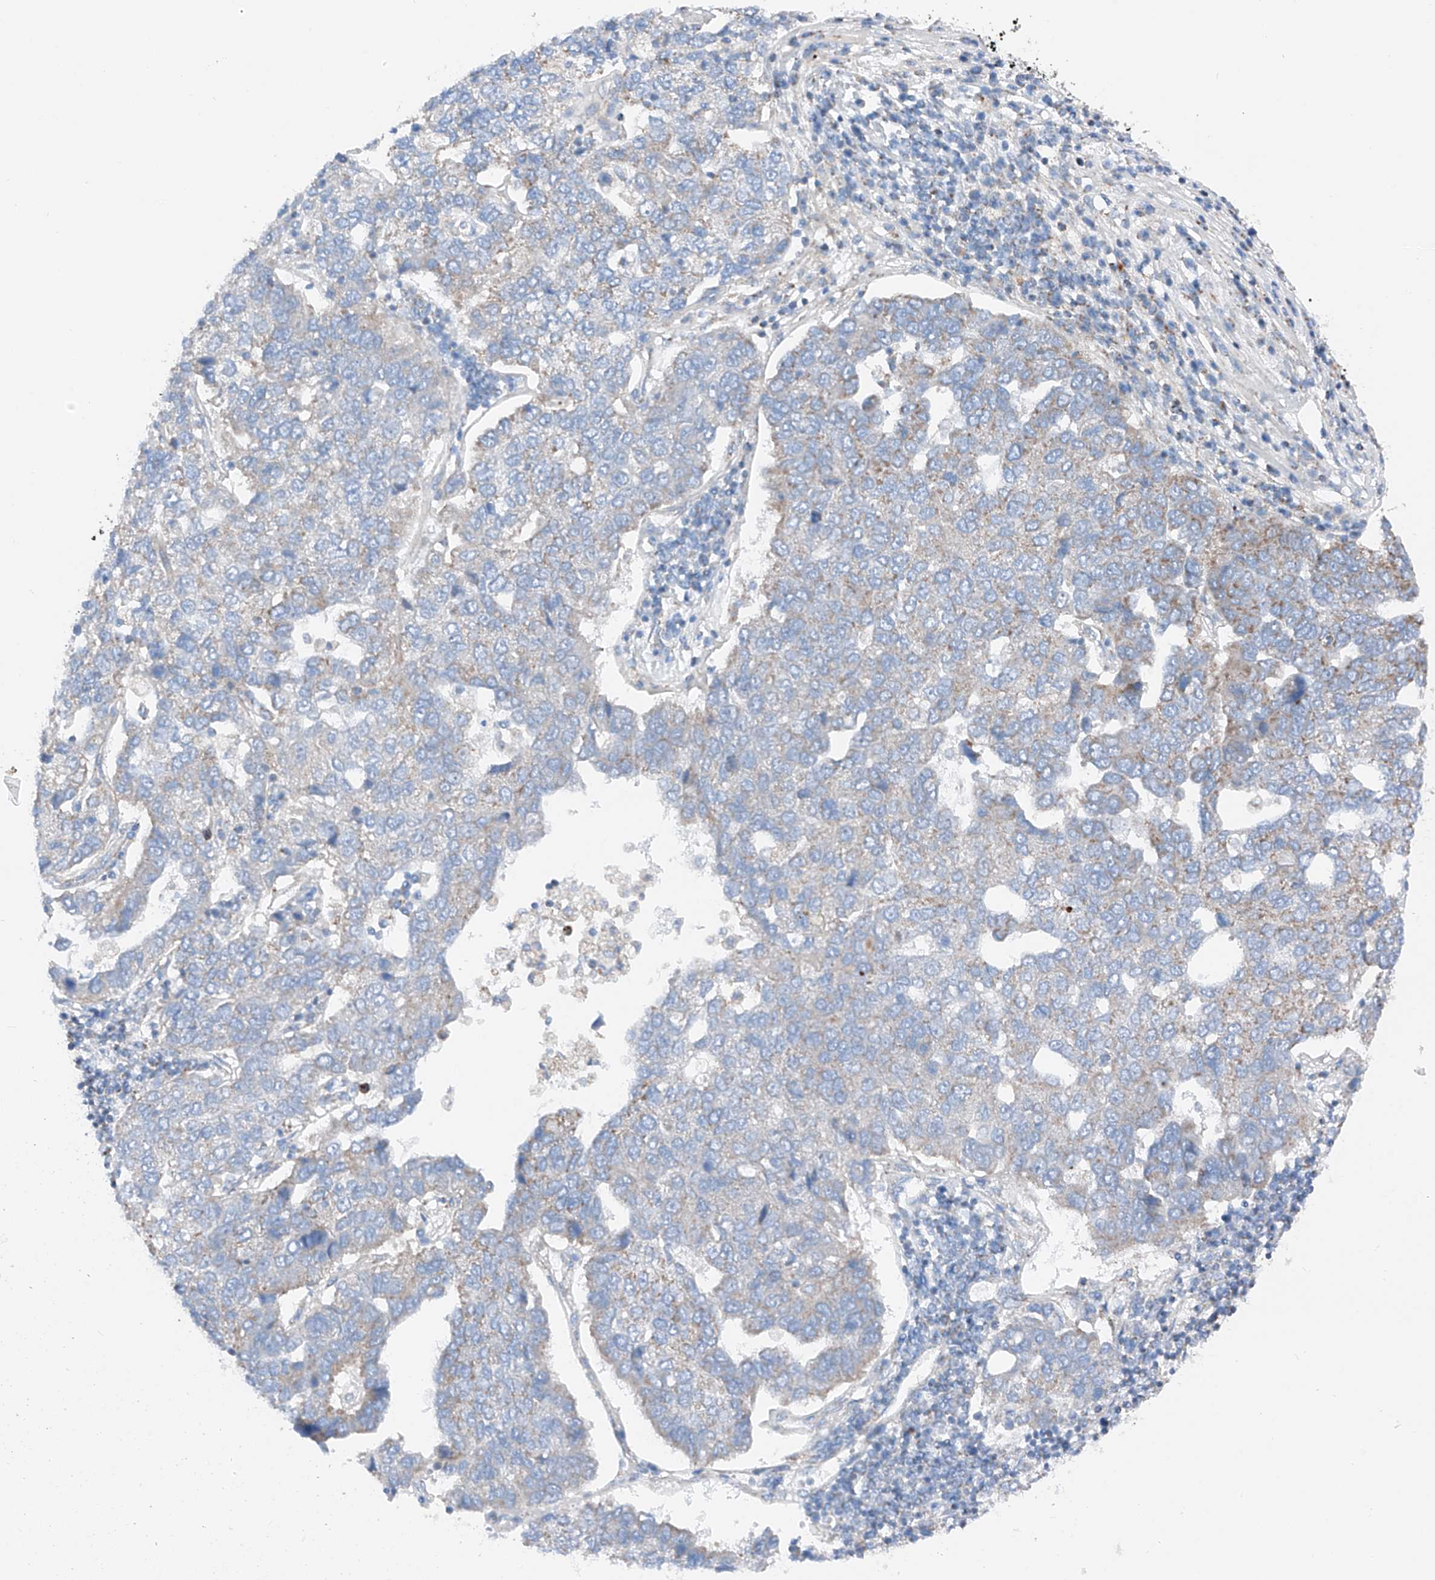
{"staining": {"intensity": "negative", "quantity": "none", "location": "none"}, "tissue": "pancreatic cancer", "cell_type": "Tumor cells", "image_type": "cancer", "snomed": [{"axis": "morphology", "description": "Adenocarcinoma, NOS"}, {"axis": "topography", "description": "Pancreas"}], "caption": "An image of human pancreatic adenocarcinoma is negative for staining in tumor cells.", "gene": "MRAP", "patient": {"sex": "female", "age": 61}}